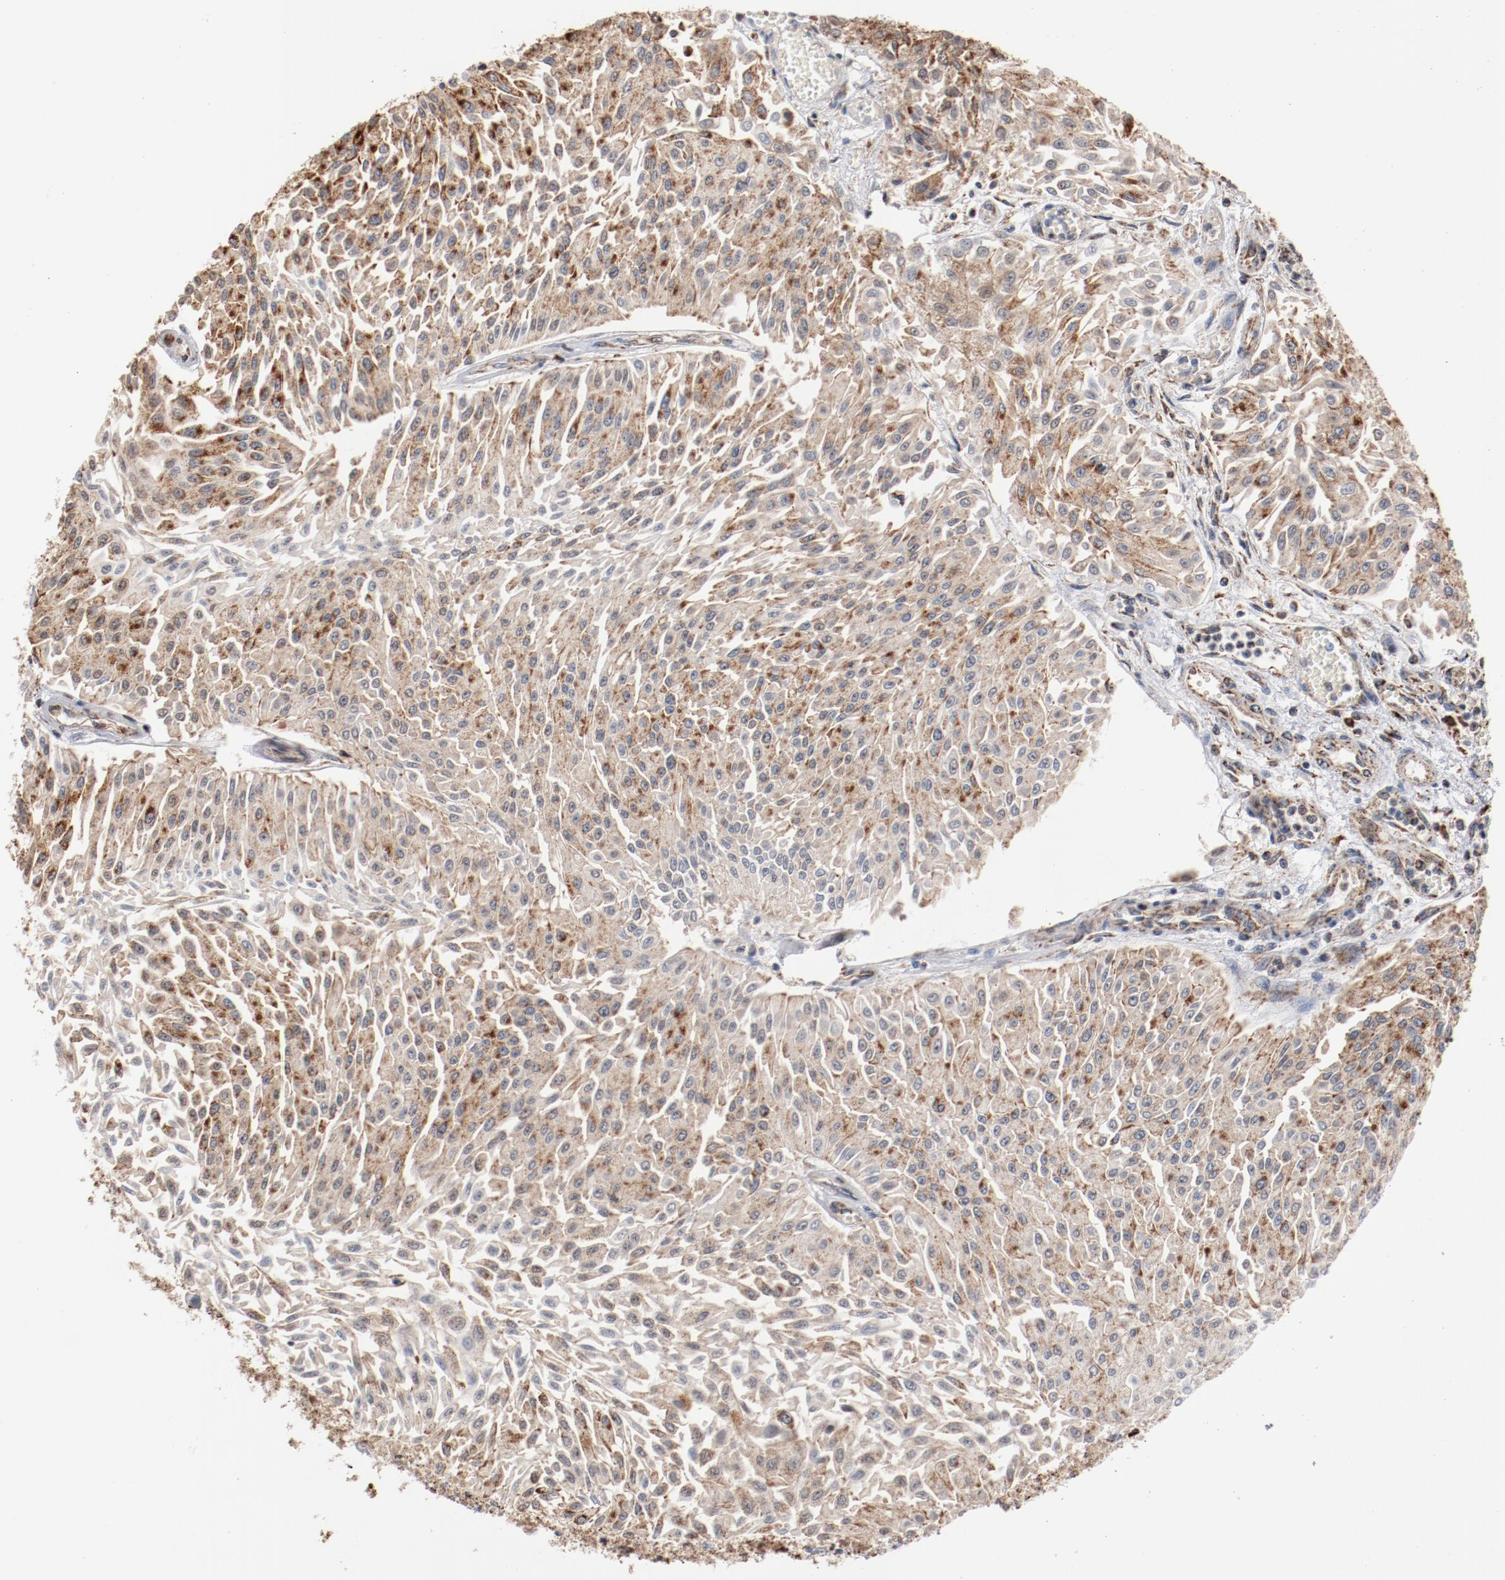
{"staining": {"intensity": "strong", "quantity": ">75%", "location": "cytoplasmic/membranous"}, "tissue": "urothelial cancer", "cell_type": "Tumor cells", "image_type": "cancer", "snomed": [{"axis": "morphology", "description": "Urothelial carcinoma, Low grade"}, {"axis": "topography", "description": "Urinary bladder"}], "caption": "About >75% of tumor cells in human low-grade urothelial carcinoma demonstrate strong cytoplasmic/membranous protein expression as visualized by brown immunohistochemical staining.", "gene": "NDUFS4", "patient": {"sex": "male", "age": 86}}